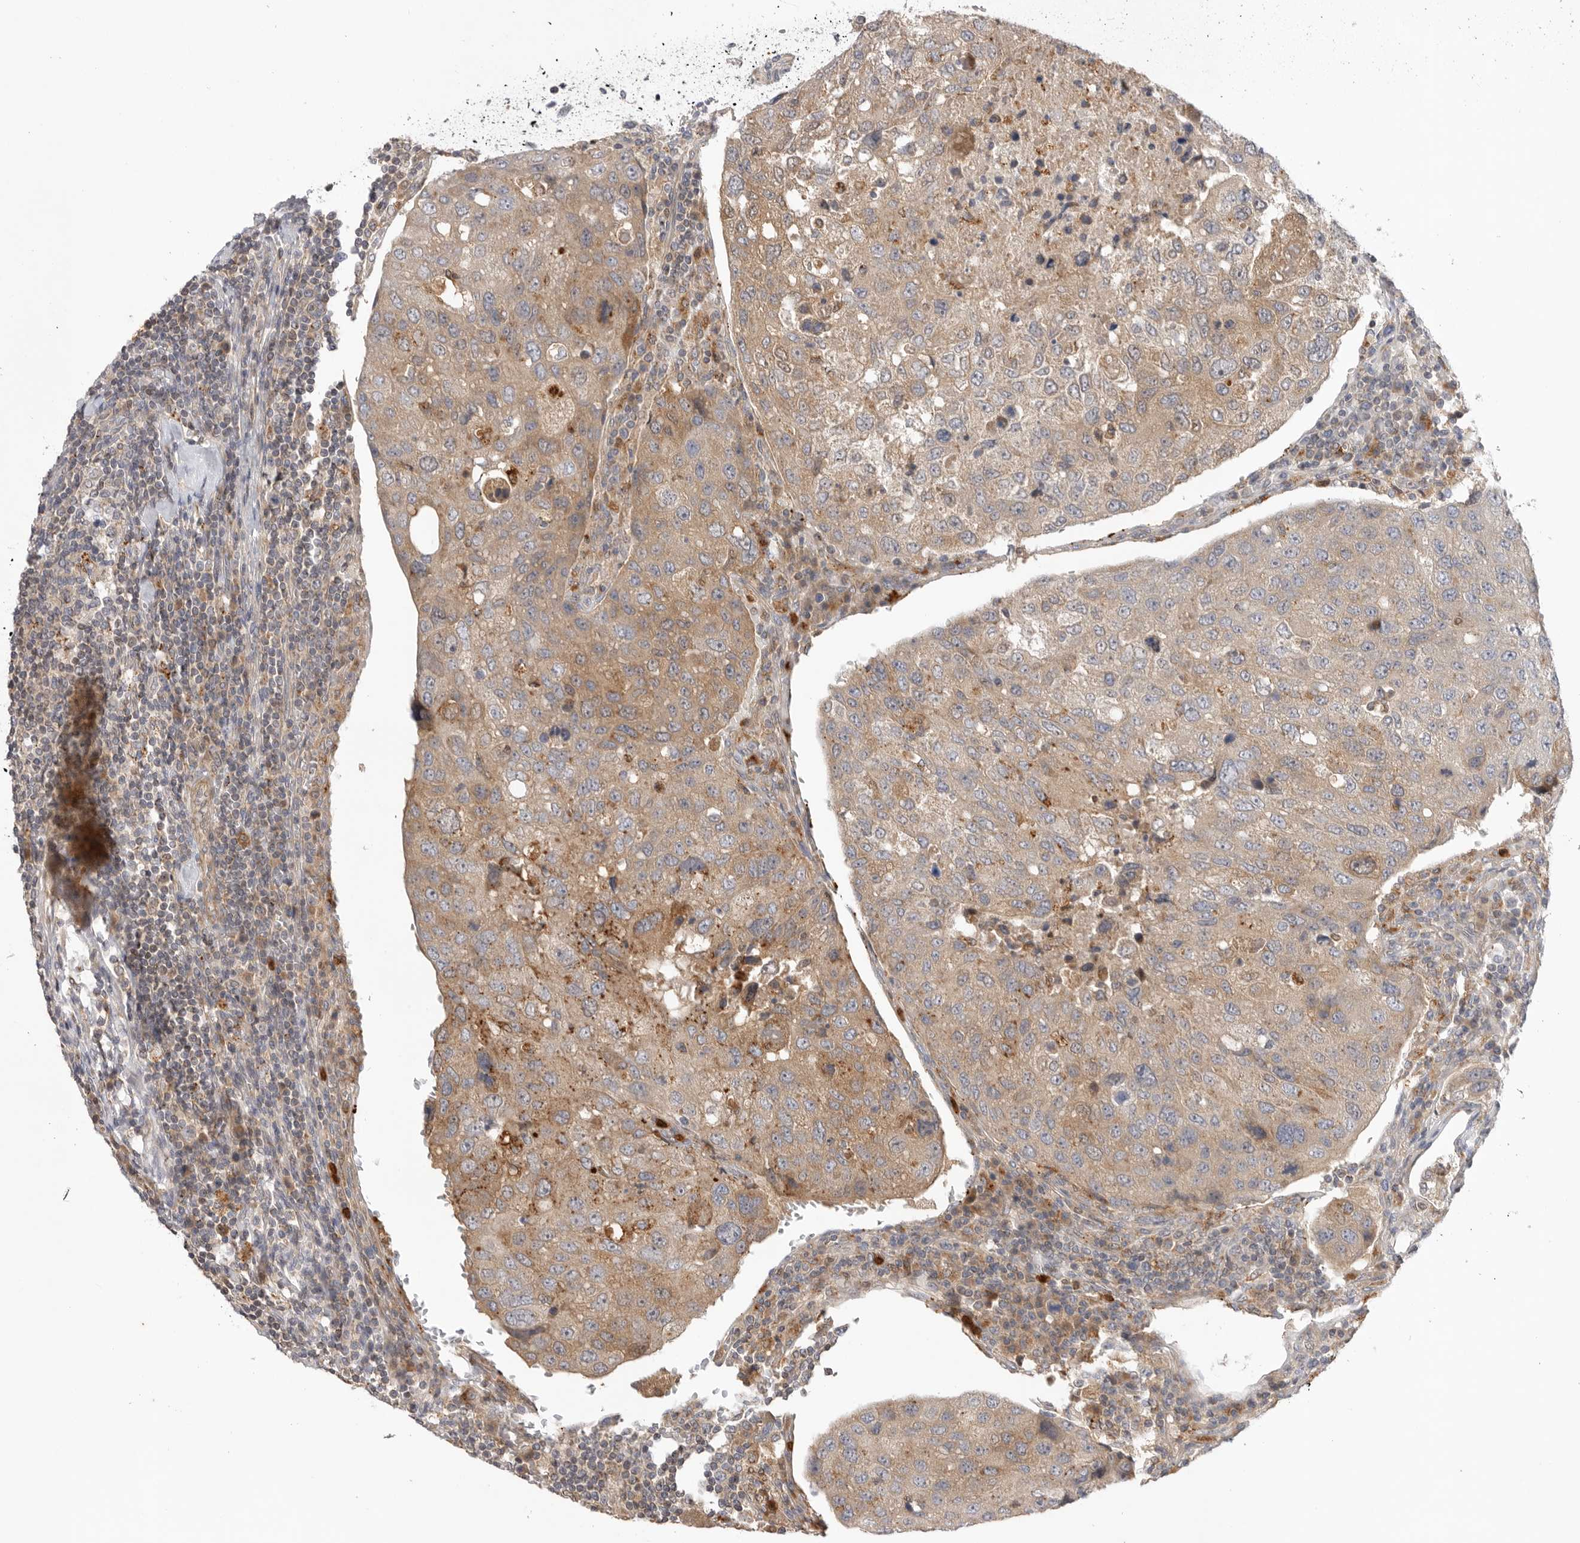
{"staining": {"intensity": "weak", "quantity": ">75%", "location": "cytoplasmic/membranous"}, "tissue": "urothelial cancer", "cell_type": "Tumor cells", "image_type": "cancer", "snomed": [{"axis": "morphology", "description": "Urothelial carcinoma, High grade"}, {"axis": "topography", "description": "Lymph node"}, {"axis": "topography", "description": "Urinary bladder"}], "caption": "A high-resolution image shows immunohistochemistry staining of high-grade urothelial carcinoma, which exhibits weak cytoplasmic/membranous expression in about >75% of tumor cells.", "gene": "GNE", "patient": {"sex": "male", "age": 51}}